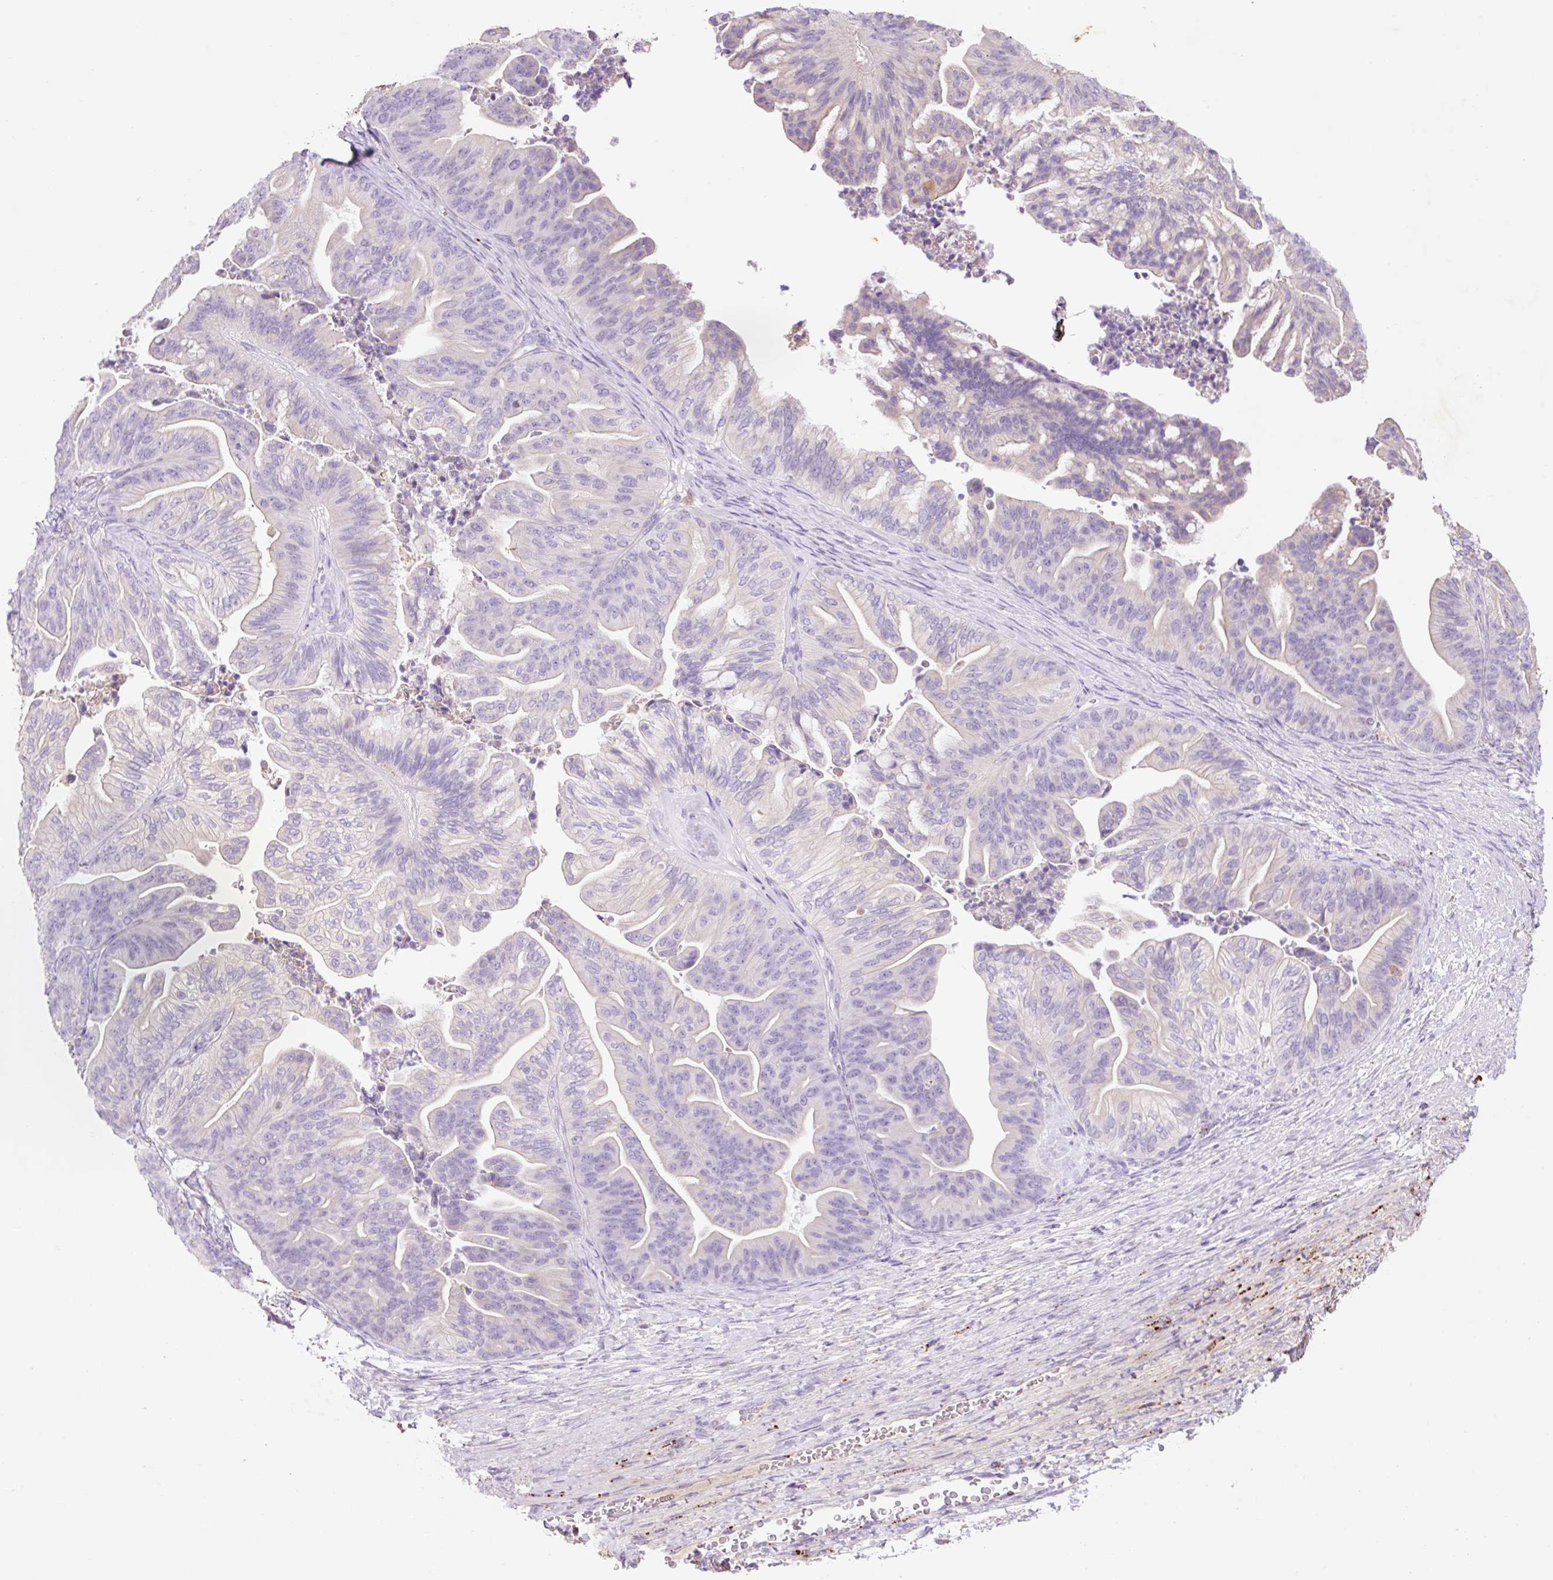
{"staining": {"intensity": "negative", "quantity": "none", "location": "none"}, "tissue": "ovarian cancer", "cell_type": "Tumor cells", "image_type": "cancer", "snomed": [{"axis": "morphology", "description": "Cystadenocarcinoma, mucinous, NOS"}, {"axis": "topography", "description": "Ovary"}], "caption": "DAB (3,3'-diaminobenzidine) immunohistochemical staining of ovarian cancer (mucinous cystadenocarcinoma) shows no significant expression in tumor cells. (DAB (3,3'-diaminobenzidine) immunohistochemistry with hematoxylin counter stain).", "gene": "HEXA", "patient": {"sex": "female", "age": 67}}